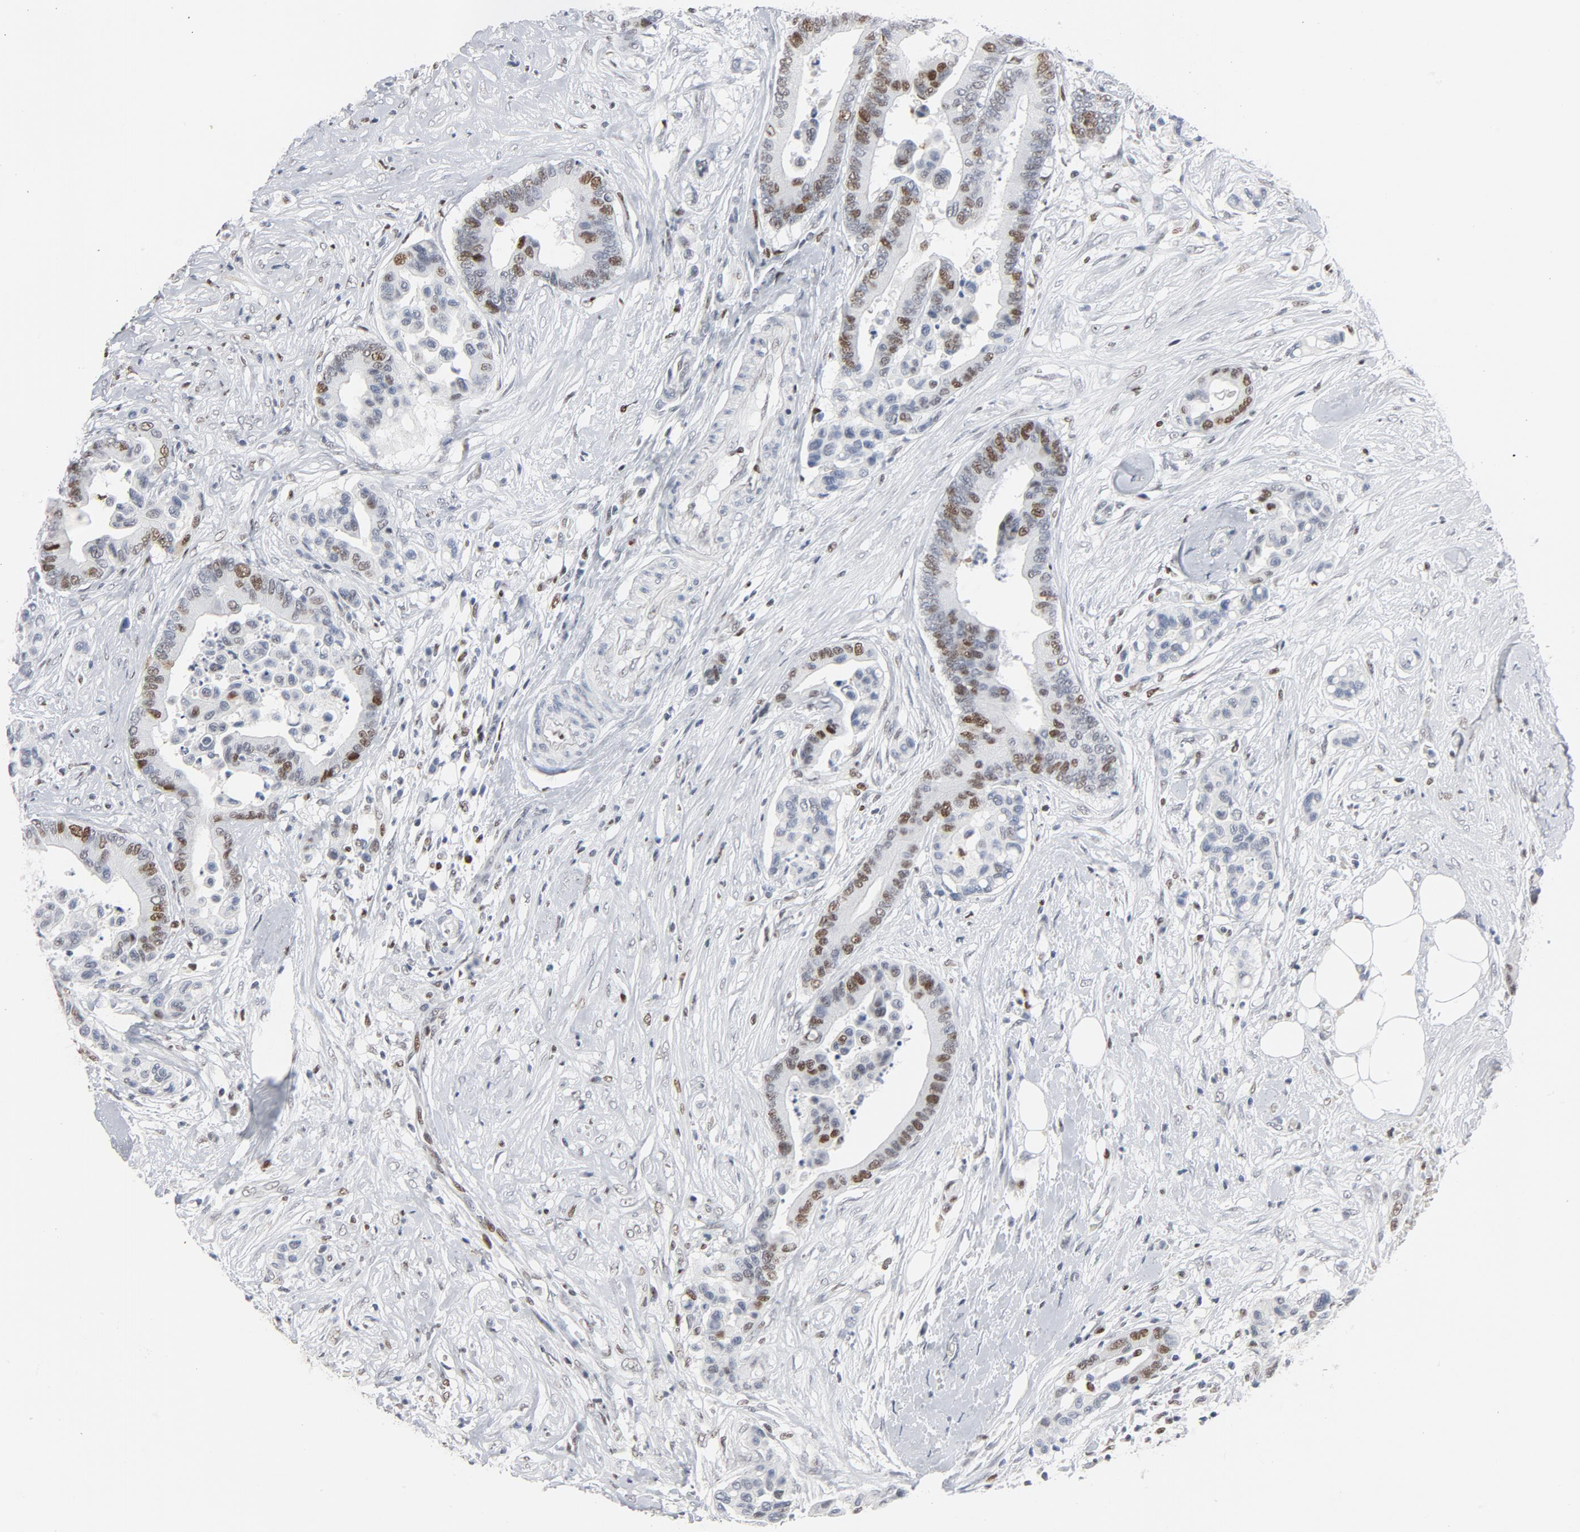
{"staining": {"intensity": "moderate", "quantity": "25%-75%", "location": "nuclear"}, "tissue": "colorectal cancer", "cell_type": "Tumor cells", "image_type": "cancer", "snomed": [{"axis": "morphology", "description": "Adenocarcinoma, NOS"}, {"axis": "topography", "description": "Colon"}], "caption": "Immunohistochemical staining of human colorectal adenocarcinoma shows medium levels of moderate nuclear expression in approximately 25%-75% of tumor cells.", "gene": "POLD1", "patient": {"sex": "male", "age": 82}}